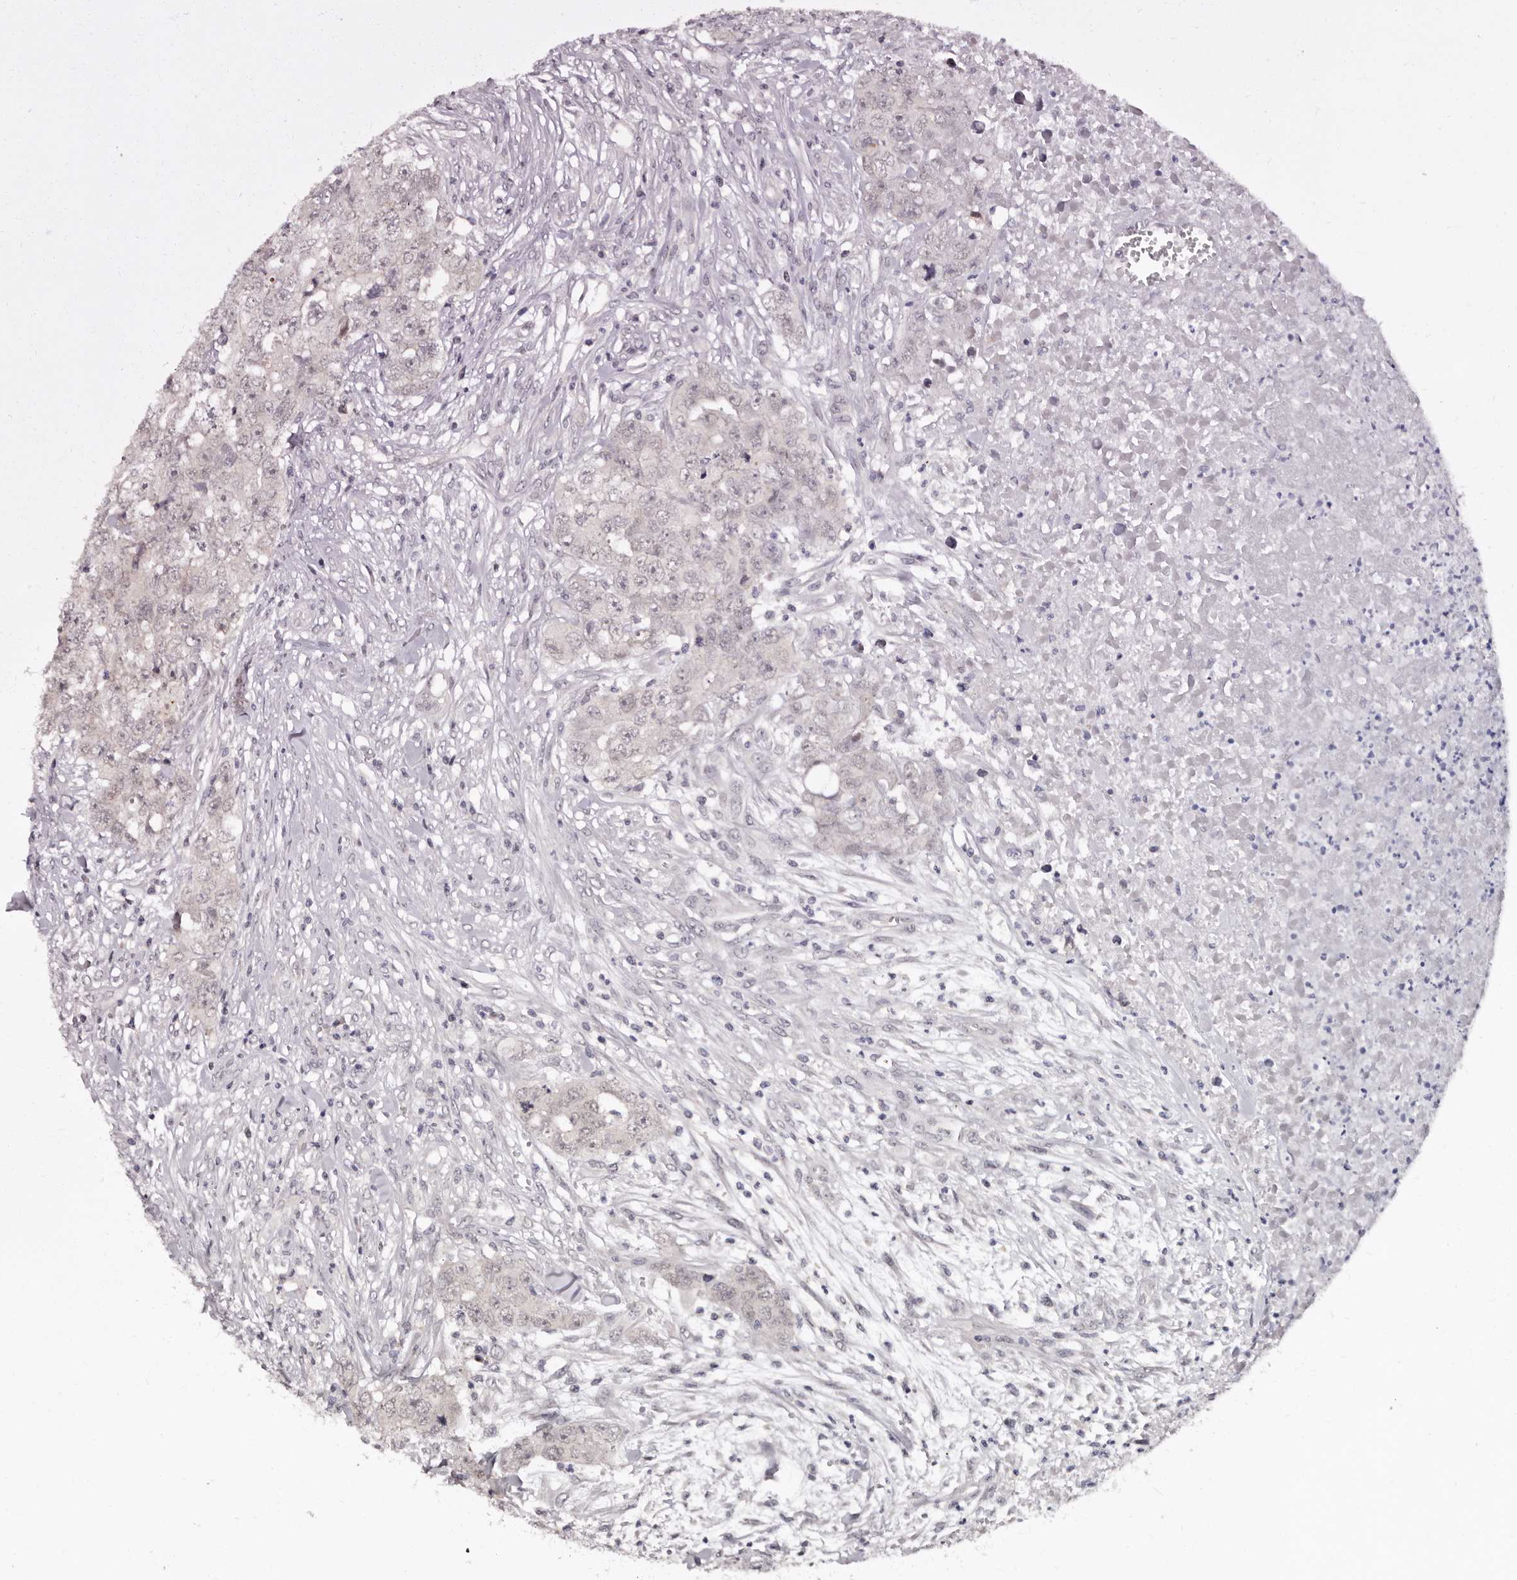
{"staining": {"intensity": "weak", "quantity": "<25%", "location": "cytoplasmic/membranous"}, "tissue": "testis cancer", "cell_type": "Tumor cells", "image_type": "cancer", "snomed": [{"axis": "morphology", "description": "Carcinoma, Embryonal, NOS"}, {"axis": "topography", "description": "Testis"}], "caption": "A photomicrograph of testis cancer stained for a protein displays no brown staining in tumor cells. Nuclei are stained in blue.", "gene": "PHF20L1", "patient": {"sex": "male", "age": 28}}